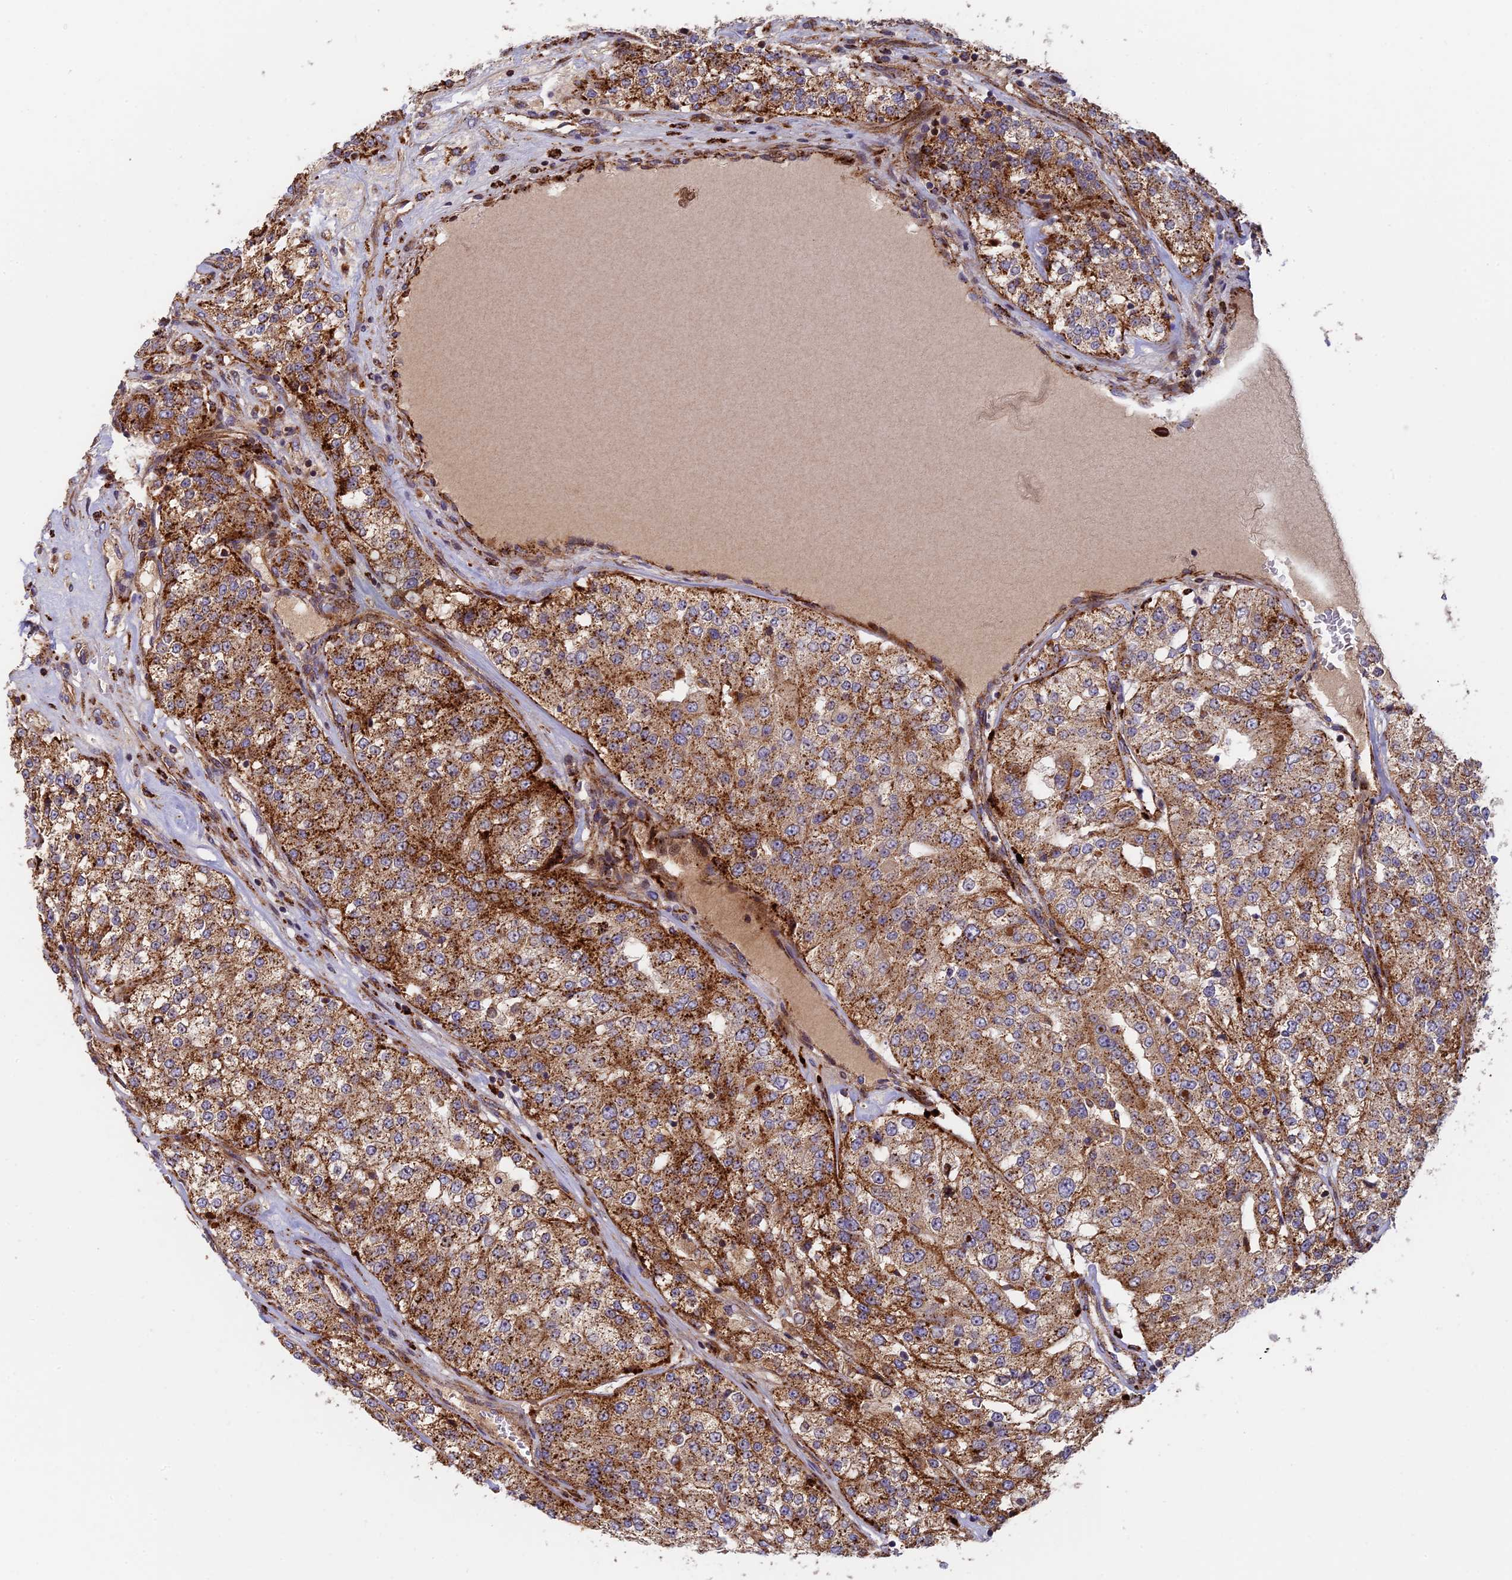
{"staining": {"intensity": "moderate", "quantity": ">75%", "location": "cytoplasmic/membranous"}, "tissue": "renal cancer", "cell_type": "Tumor cells", "image_type": "cancer", "snomed": [{"axis": "morphology", "description": "Adenocarcinoma, NOS"}, {"axis": "topography", "description": "Kidney"}], "caption": "High-power microscopy captured an immunohistochemistry image of renal adenocarcinoma, revealing moderate cytoplasmic/membranous positivity in about >75% of tumor cells.", "gene": "PPP2R3C", "patient": {"sex": "female", "age": 63}}